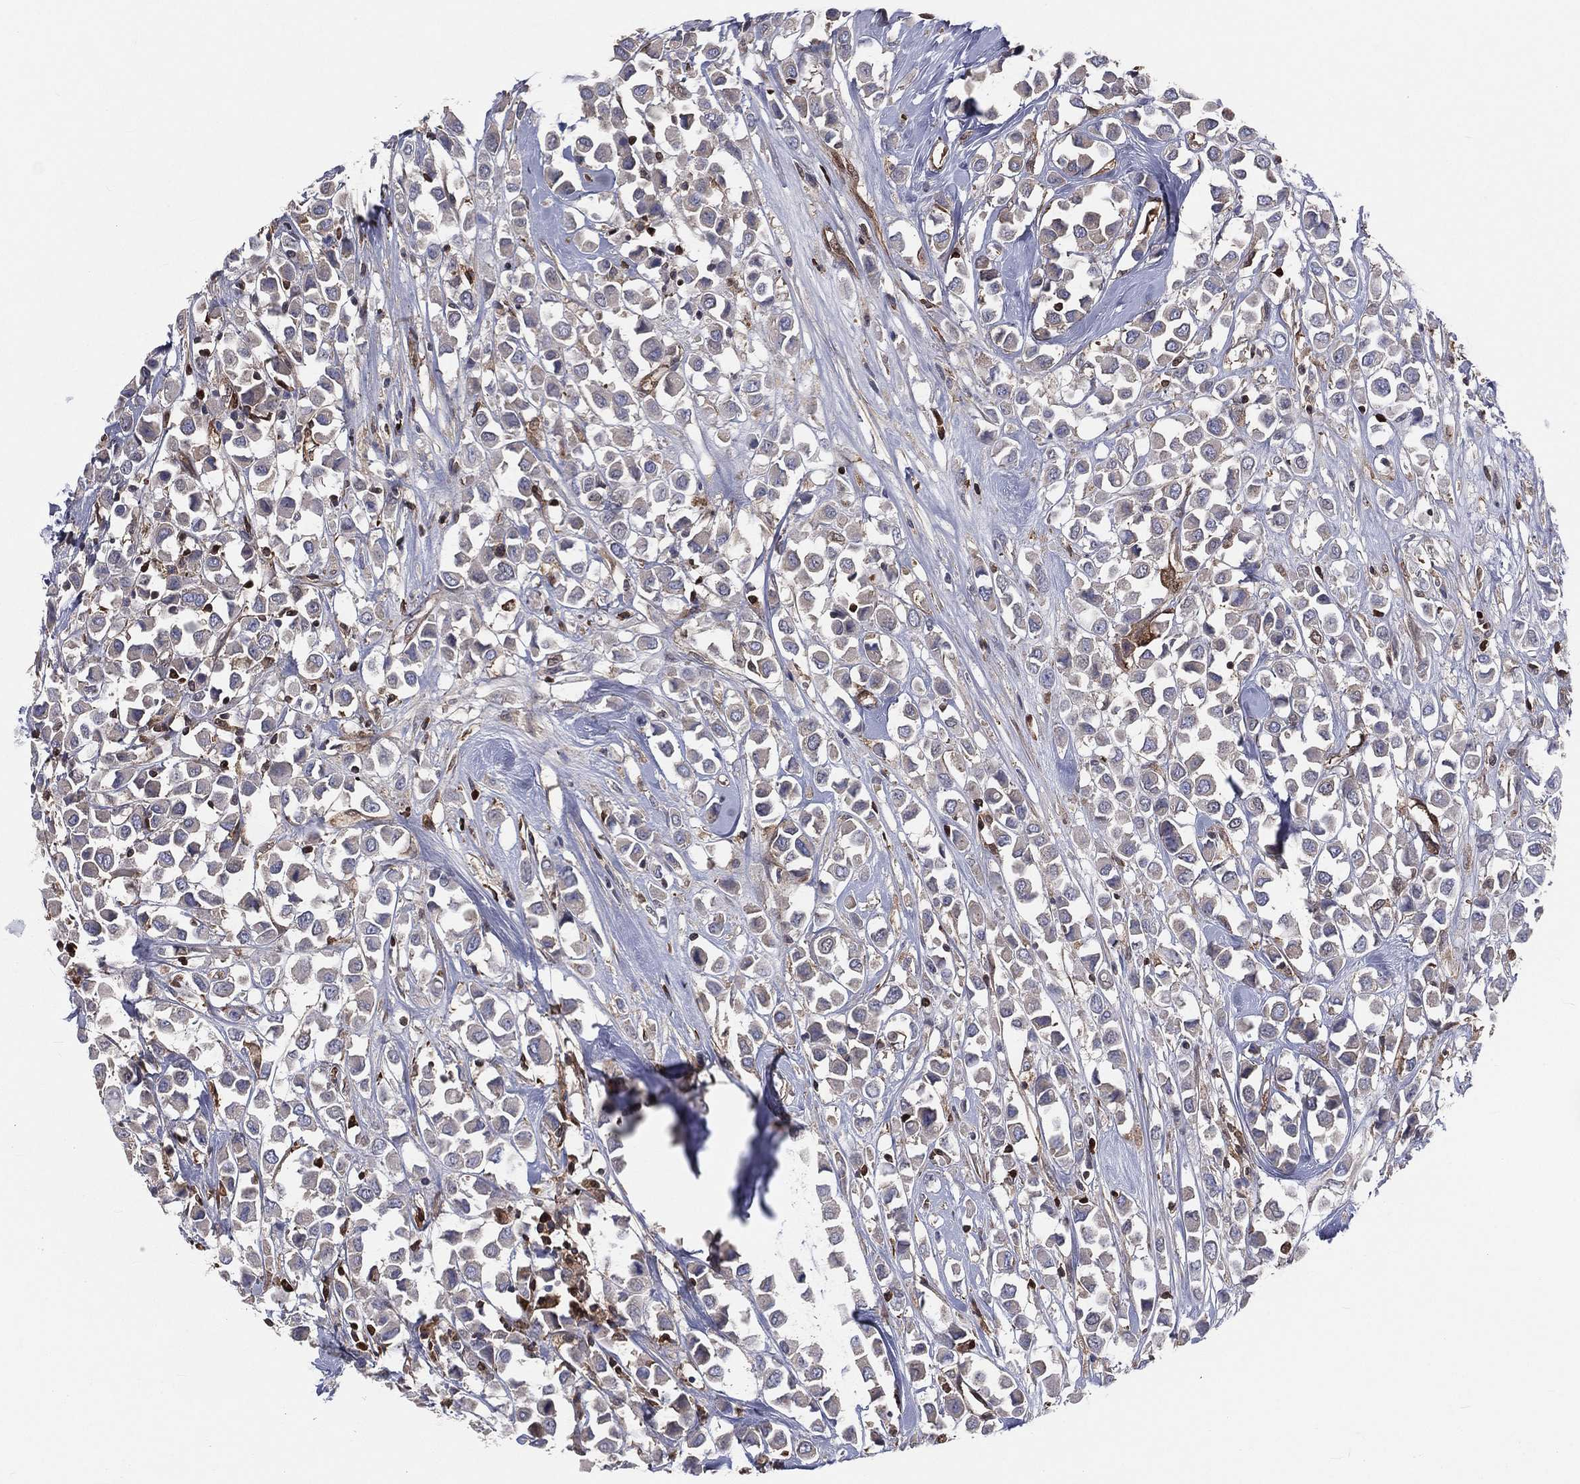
{"staining": {"intensity": "weak", "quantity": "<25%", "location": "cytoplasmic/membranous"}, "tissue": "breast cancer", "cell_type": "Tumor cells", "image_type": "cancer", "snomed": [{"axis": "morphology", "description": "Duct carcinoma"}, {"axis": "topography", "description": "Breast"}], "caption": "This micrograph is of breast intraductal carcinoma stained with IHC to label a protein in brown with the nuclei are counter-stained blue. There is no staining in tumor cells.", "gene": "TBC1D2", "patient": {"sex": "female", "age": 61}}